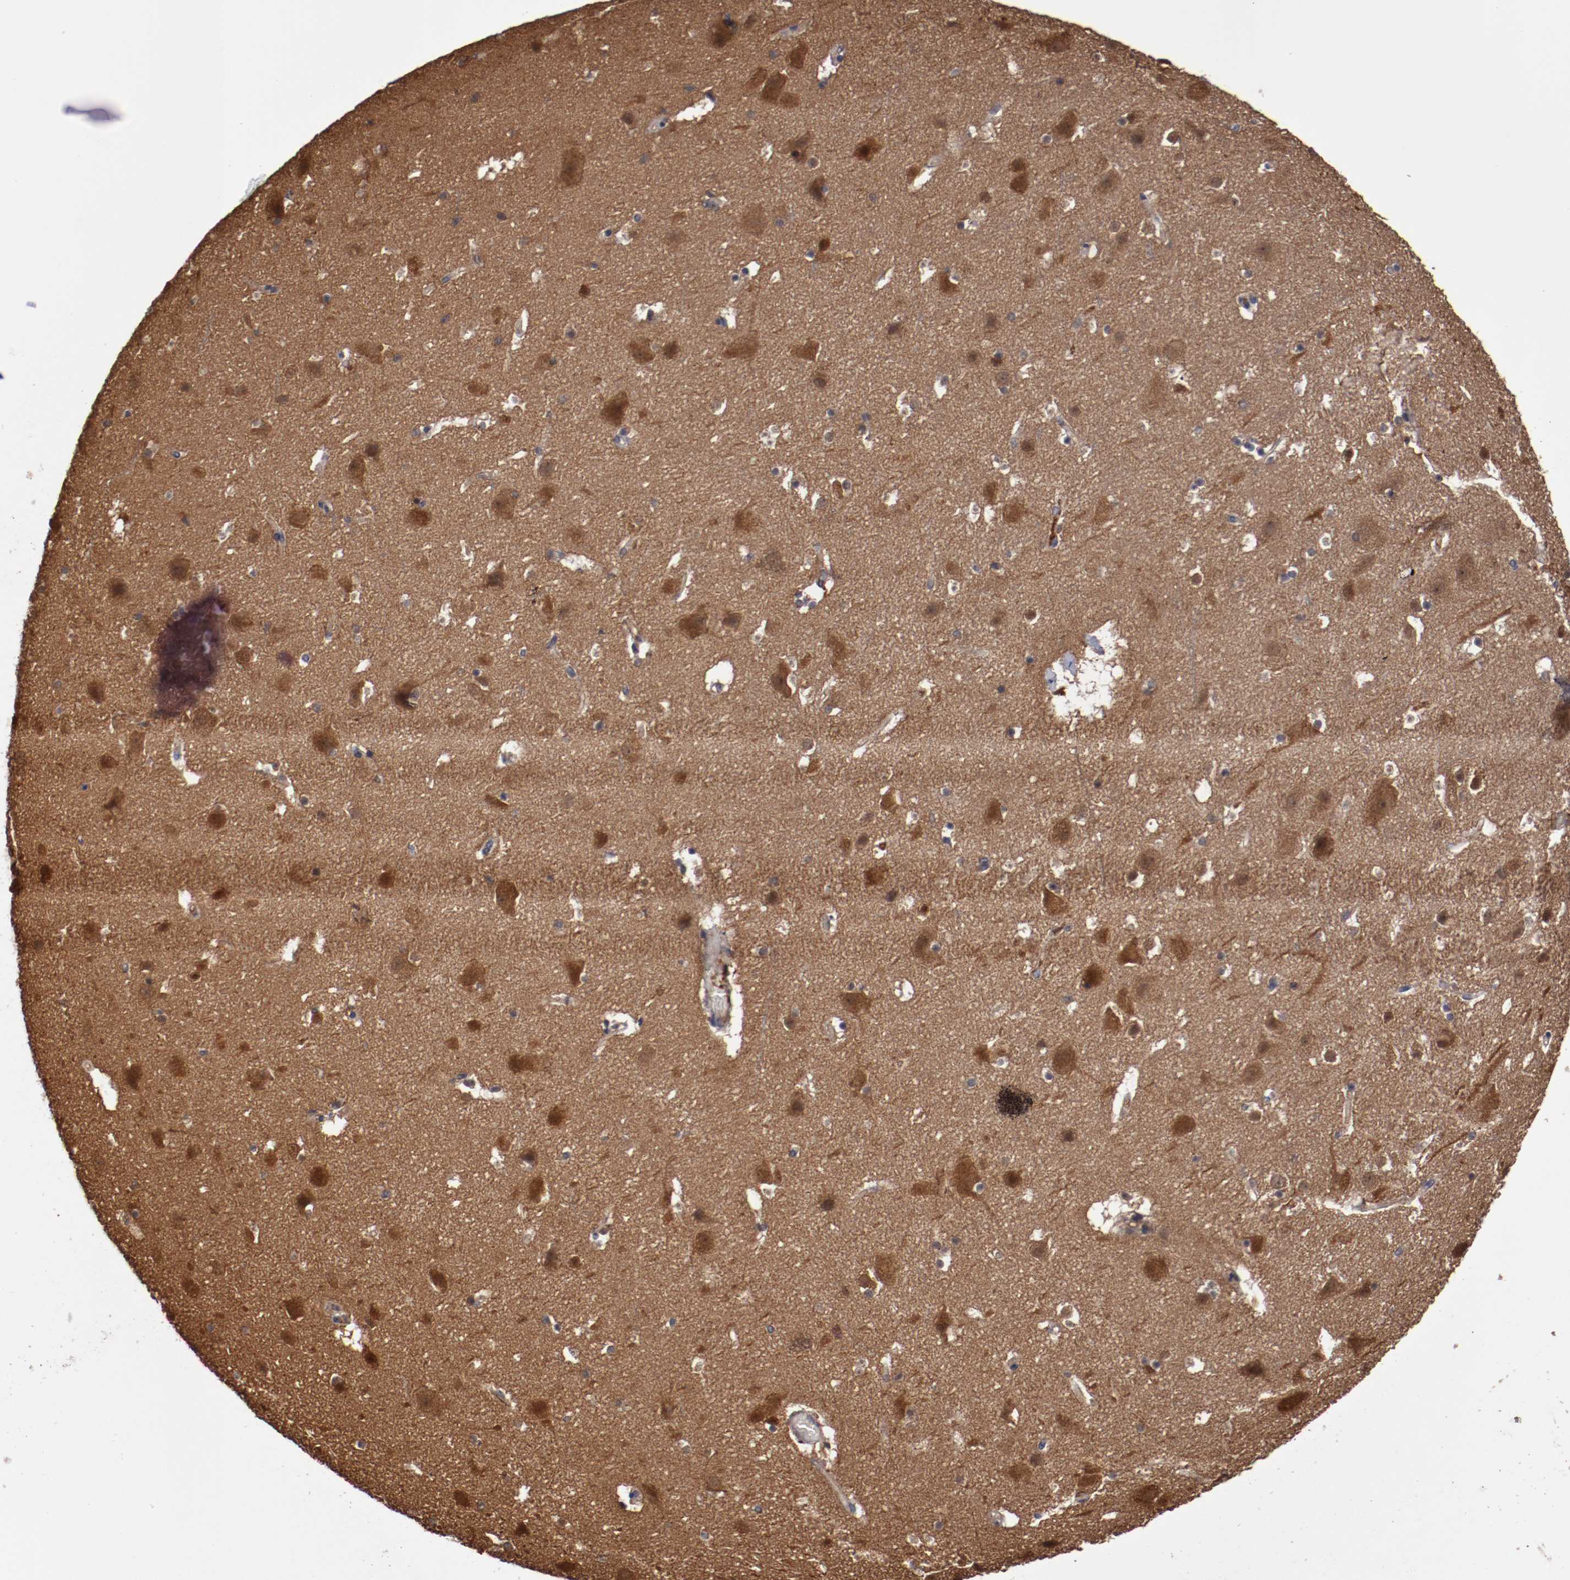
{"staining": {"intensity": "negative", "quantity": "none", "location": "none"}, "tissue": "cerebral cortex", "cell_type": "Endothelial cells", "image_type": "normal", "snomed": [{"axis": "morphology", "description": "Normal tissue, NOS"}, {"axis": "topography", "description": "Cerebral cortex"}], "caption": "IHC image of benign human cerebral cortex stained for a protein (brown), which displays no expression in endothelial cells.", "gene": "RPS6KA6", "patient": {"sex": "male", "age": 45}}